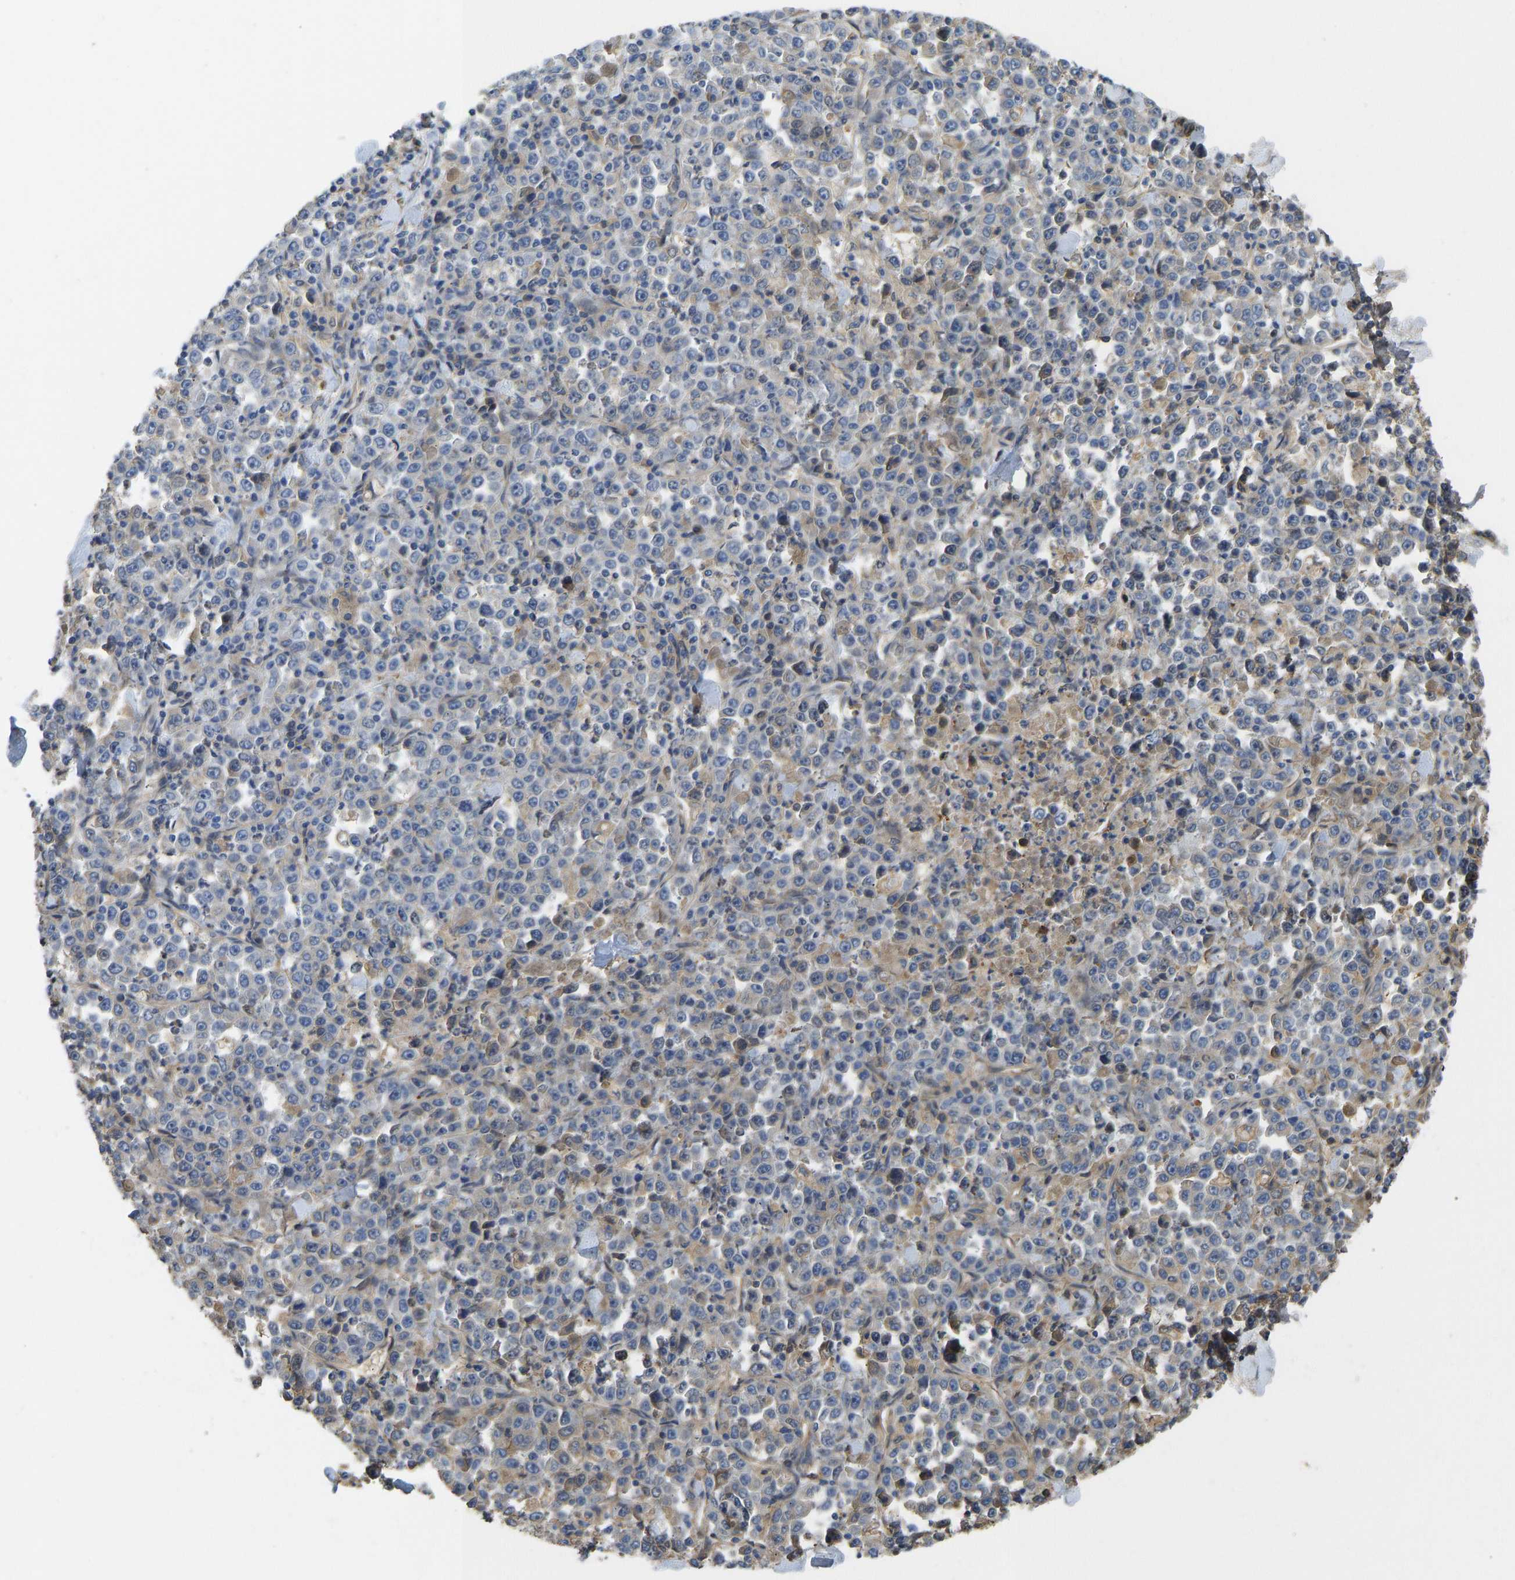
{"staining": {"intensity": "weak", "quantity": "<25%", "location": "cytoplasmic/membranous"}, "tissue": "stomach cancer", "cell_type": "Tumor cells", "image_type": "cancer", "snomed": [{"axis": "morphology", "description": "Normal tissue, NOS"}, {"axis": "morphology", "description": "Adenocarcinoma, NOS"}, {"axis": "topography", "description": "Stomach, upper"}, {"axis": "topography", "description": "Stomach"}], "caption": "The IHC micrograph has no significant positivity in tumor cells of stomach cancer tissue.", "gene": "VCPKMT", "patient": {"sex": "male", "age": 59}}